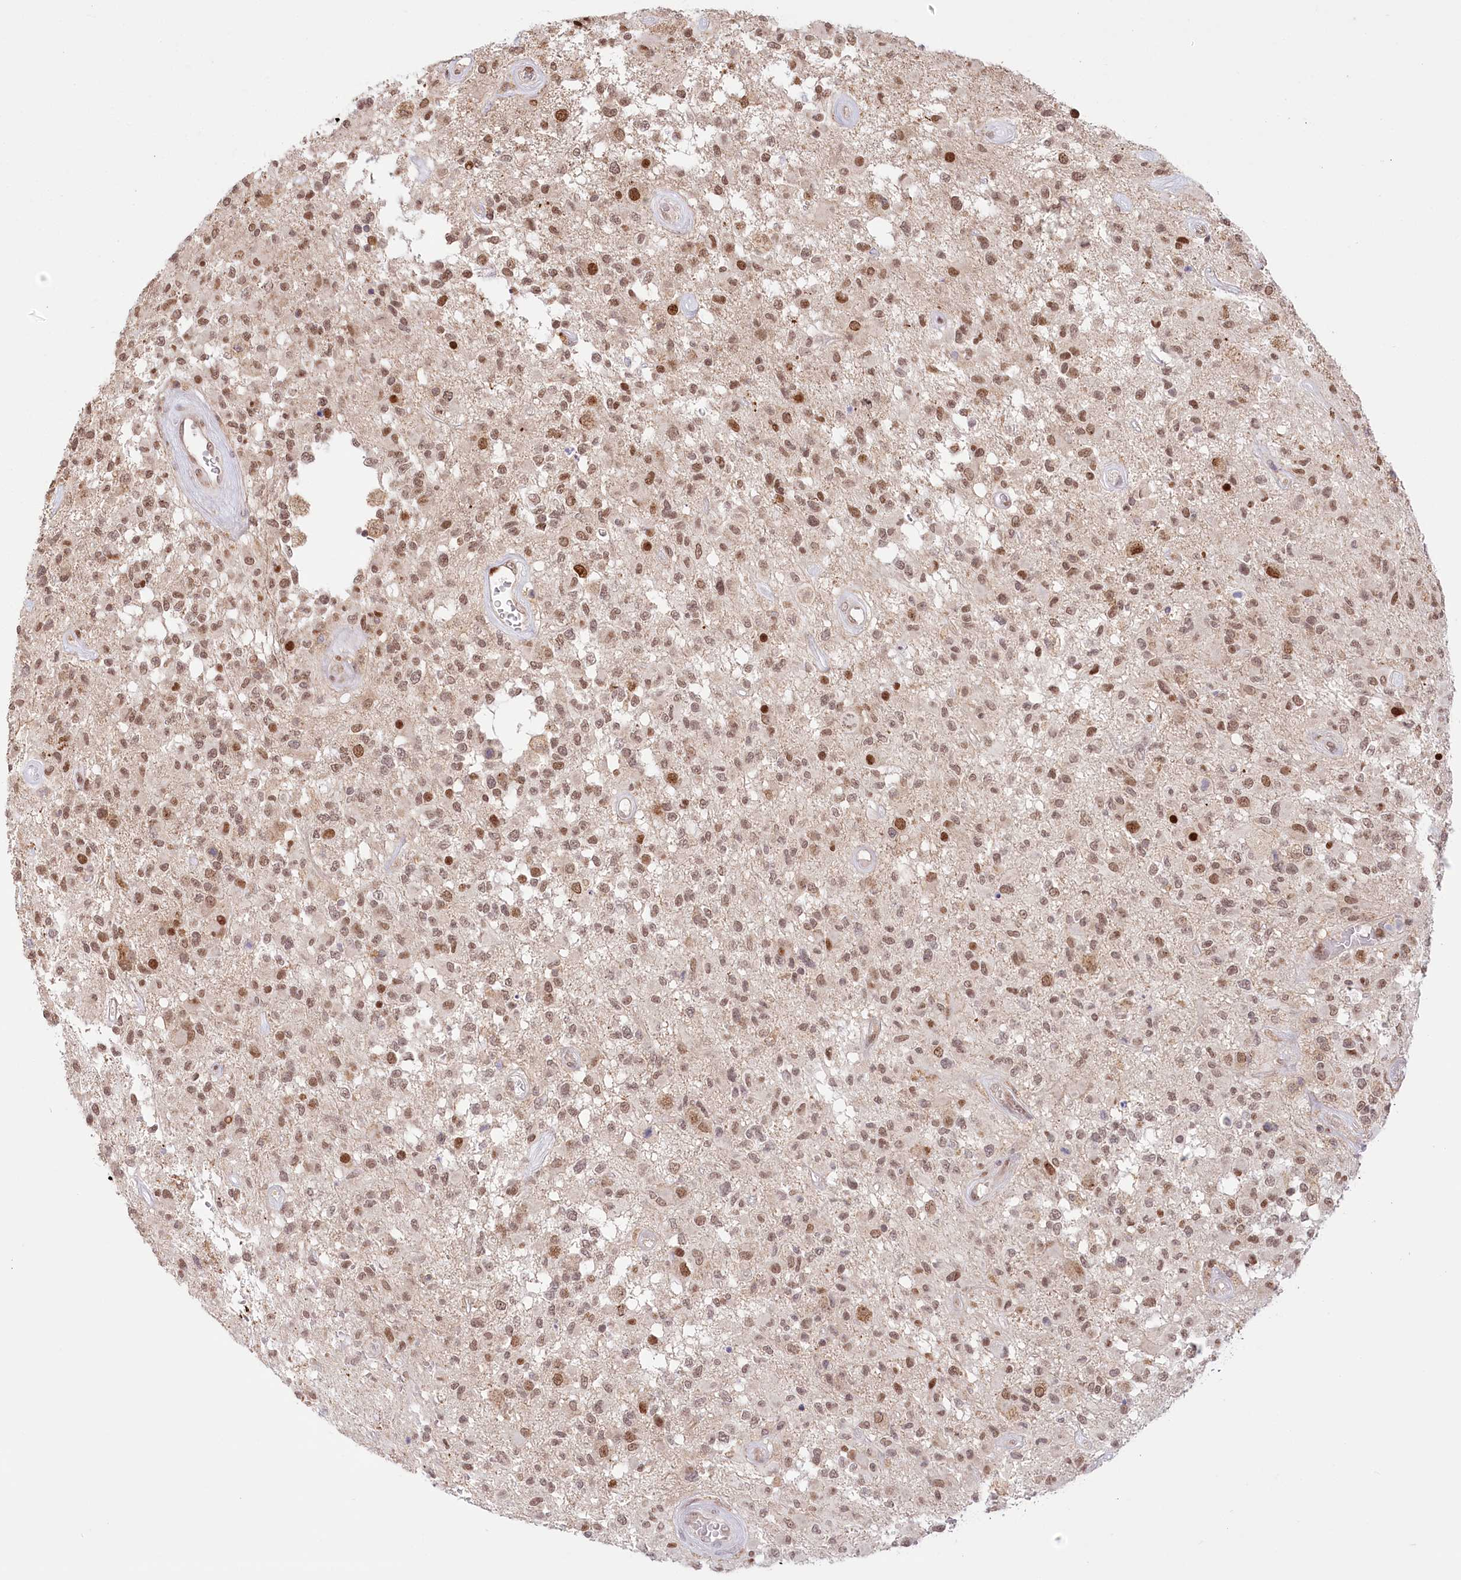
{"staining": {"intensity": "moderate", "quantity": ">75%", "location": "nuclear"}, "tissue": "glioma", "cell_type": "Tumor cells", "image_type": "cancer", "snomed": [{"axis": "morphology", "description": "Glioma, malignant, High grade"}, {"axis": "morphology", "description": "Glioblastoma, NOS"}, {"axis": "topography", "description": "Brain"}], "caption": "The immunohistochemical stain labels moderate nuclear staining in tumor cells of glioma tissue. Immunohistochemistry (ihc) stains the protein of interest in brown and the nuclei are stained blue.", "gene": "PYURF", "patient": {"sex": "male", "age": 60}}